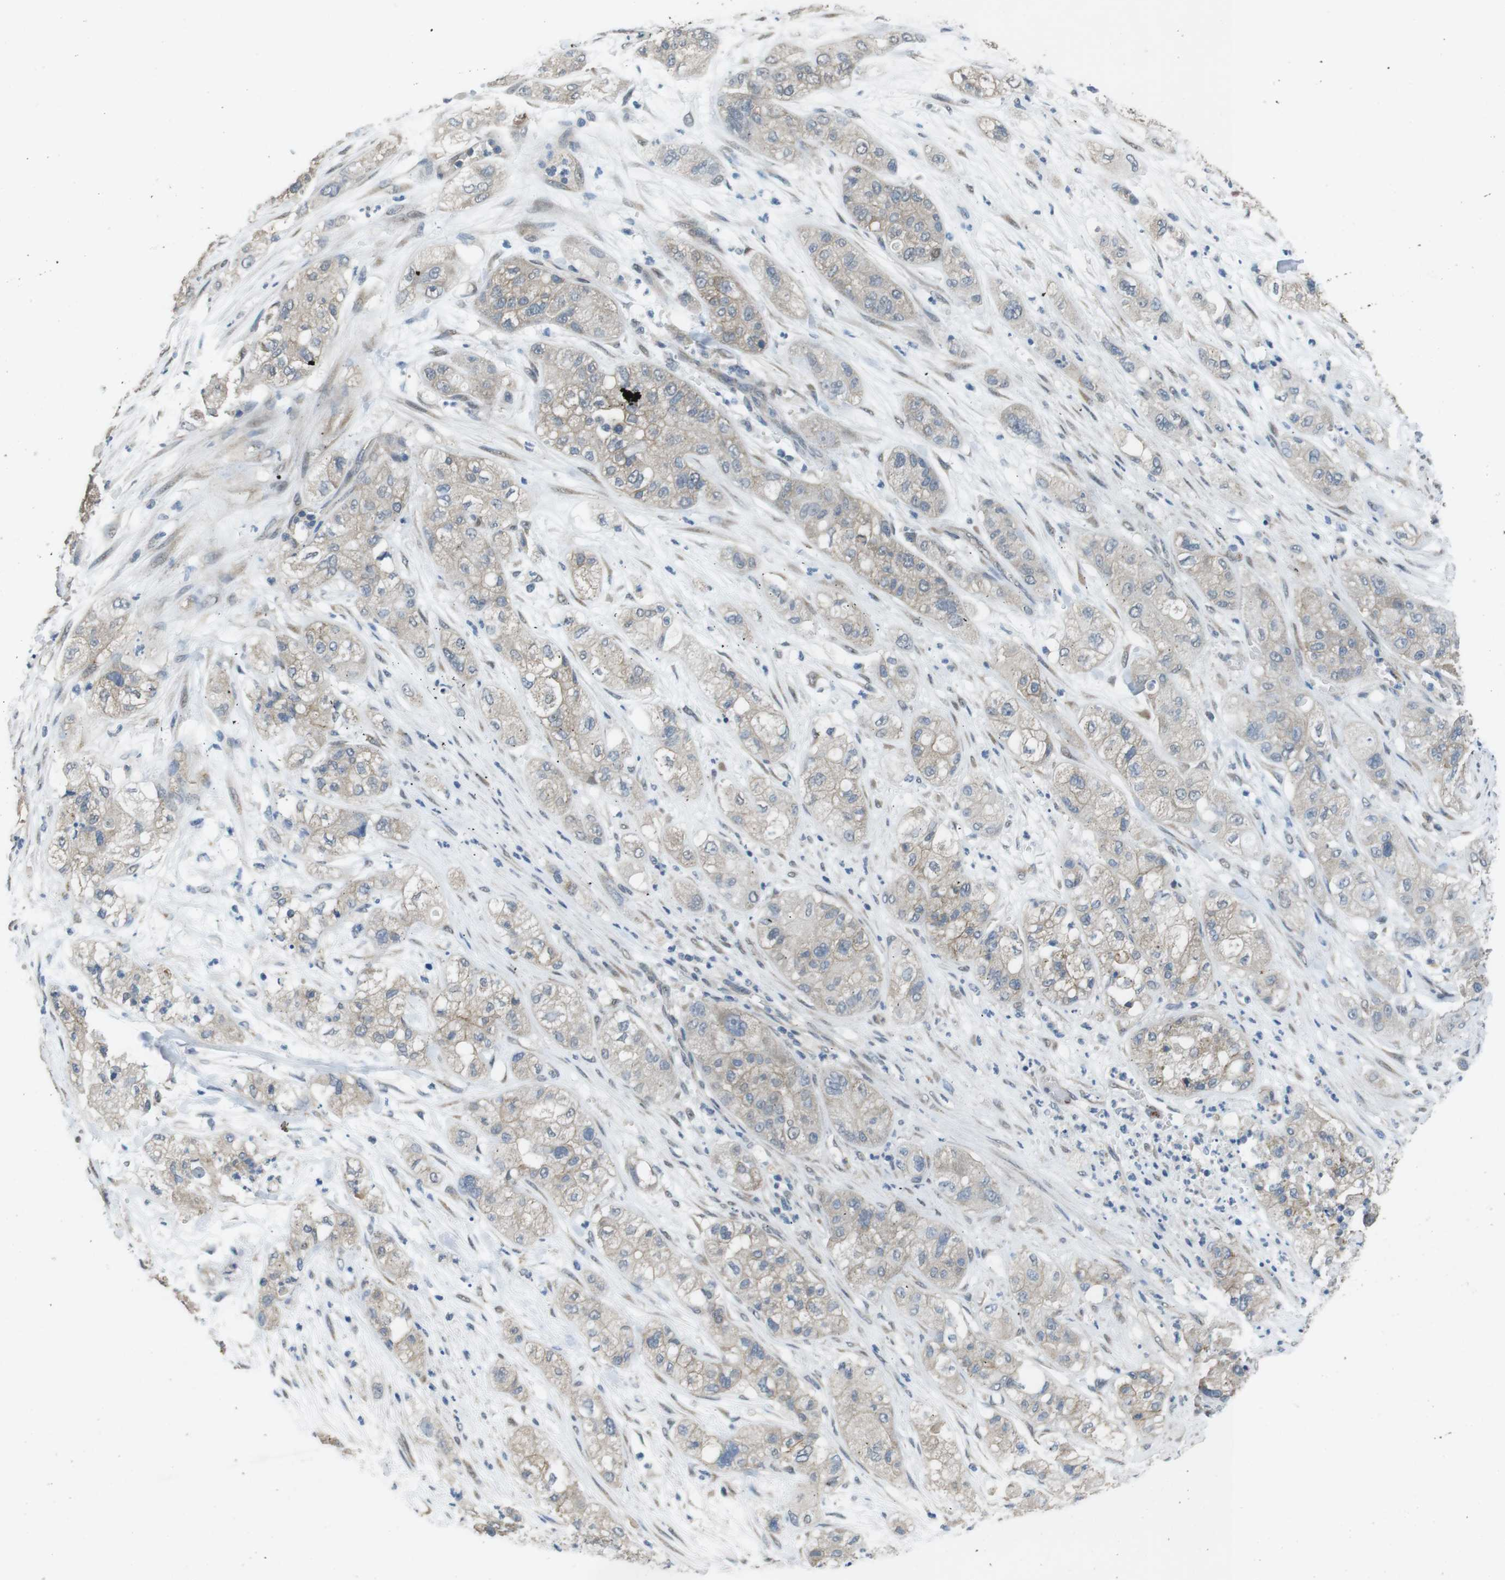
{"staining": {"intensity": "weak", "quantity": "25%-75%", "location": "cytoplasmic/membranous"}, "tissue": "pancreatic cancer", "cell_type": "Tumor cells", "image_type": "cancer", "snomed": [{"axis": "morphology", "description": "Adenocarcinoma, NOS"}, {"axis": "topography", "description": "Pancreas"}], "caption": "Pancreatic cancer stained for a protein (brown) shows weak cytoplasmic/membranous positive positivity in approximately 25%-75% of tumor cells.", "gene": "CLDN7", "patient": {"sex": "female", "age": 78}}